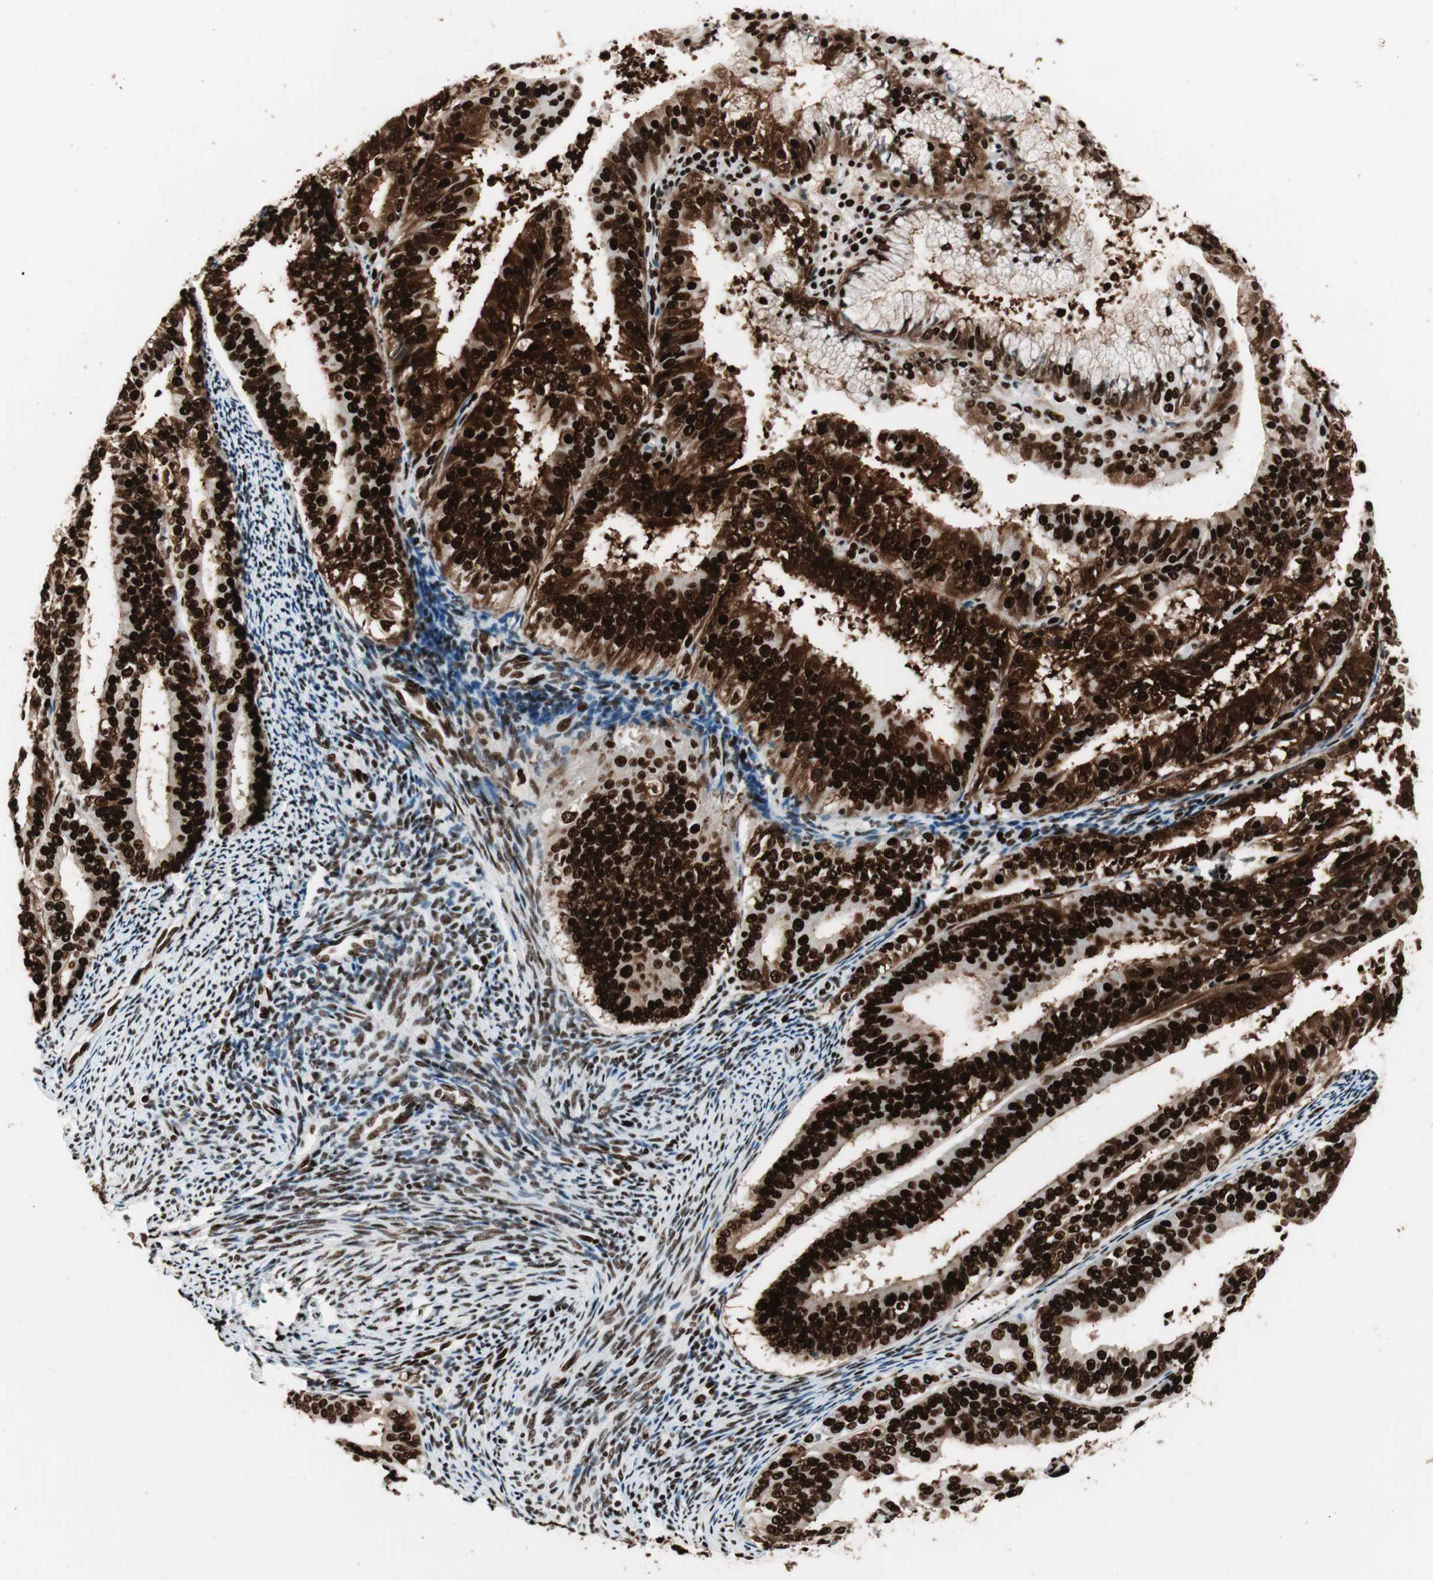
{"staining": {"intensity": "strong", "quantity": ">75%", "location": "cytoplasmic/membranous,nuclear"}, "tissue": "endometrial cancer", "cell_type": "Tumor cells", "image_type": "cancer", "snomed": [{"axis": "morphology", "description": "Adenocarcinoma, NOS"}, {"axis": "topography", "description": "Endometrium"}], "caption": "Immunohistochemical staining of human endometrial cancer demonstrates high levels of strong cytoplasmic/membranous and nuclear protein positivity in approximately >75% of tumor cells.", "gene": "PSME3", "patient": {"sex": "female", "age": 63}}